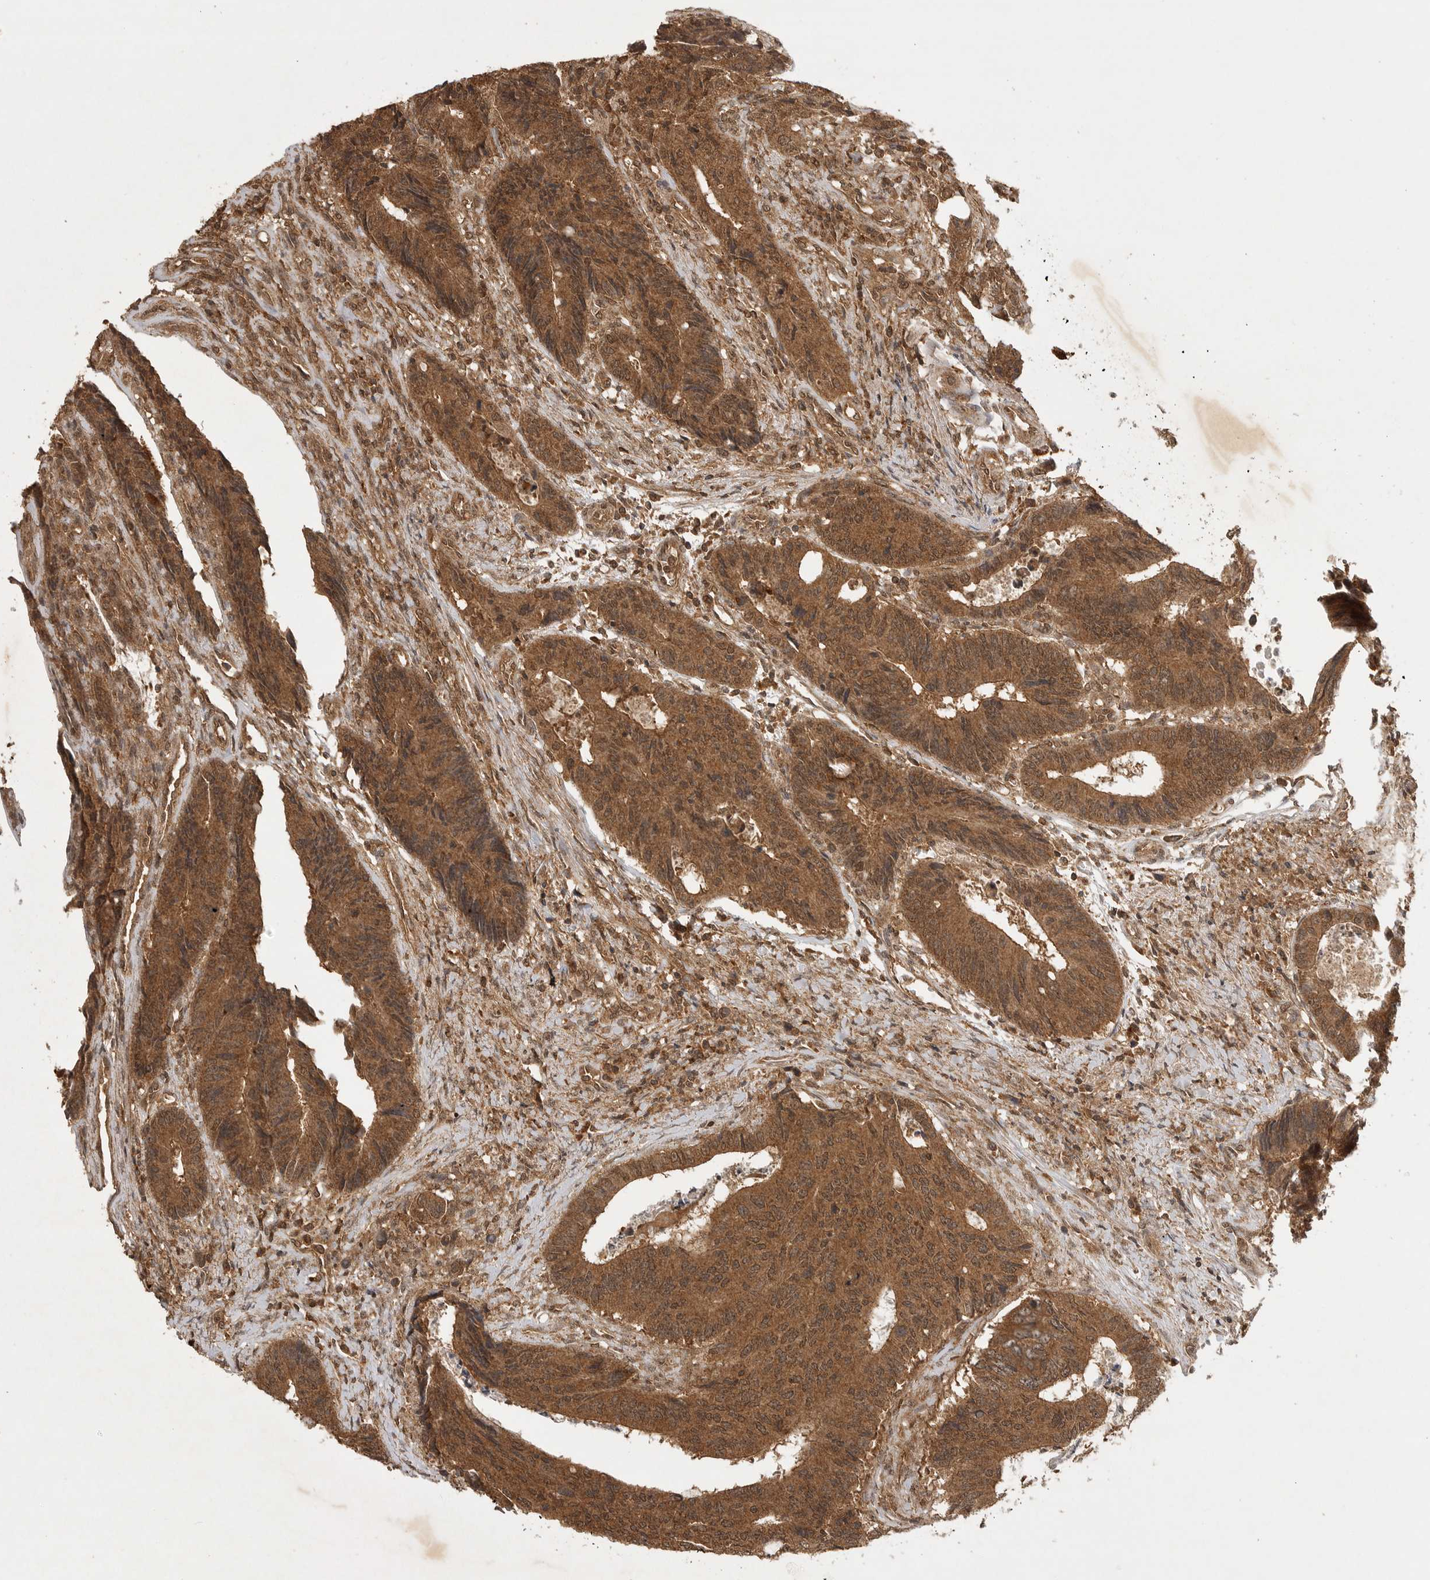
{"staining": {"intensity": "moderate", "quantity": ">75%", "location": "cytoplasmic/membranous,nuclear"}, "tissue": "colorectal cancer", "cell_type": "Tumor cells", "image_type": "cancer", "snomed": [{"axis": "morphology", "description": "Adenocarcinoma, NOS"}, {"axis": "topography", "description": "Rectum"}], "caption": "A histopathology image of colorectal cancer (adenocarcinoma) stained for a protein reveals moderate cytoplasmic/membranous and nuclear brown staining in tumor cells.", "gene": "ICOSLG", "patient": {"sex": "male", "age": 84}}